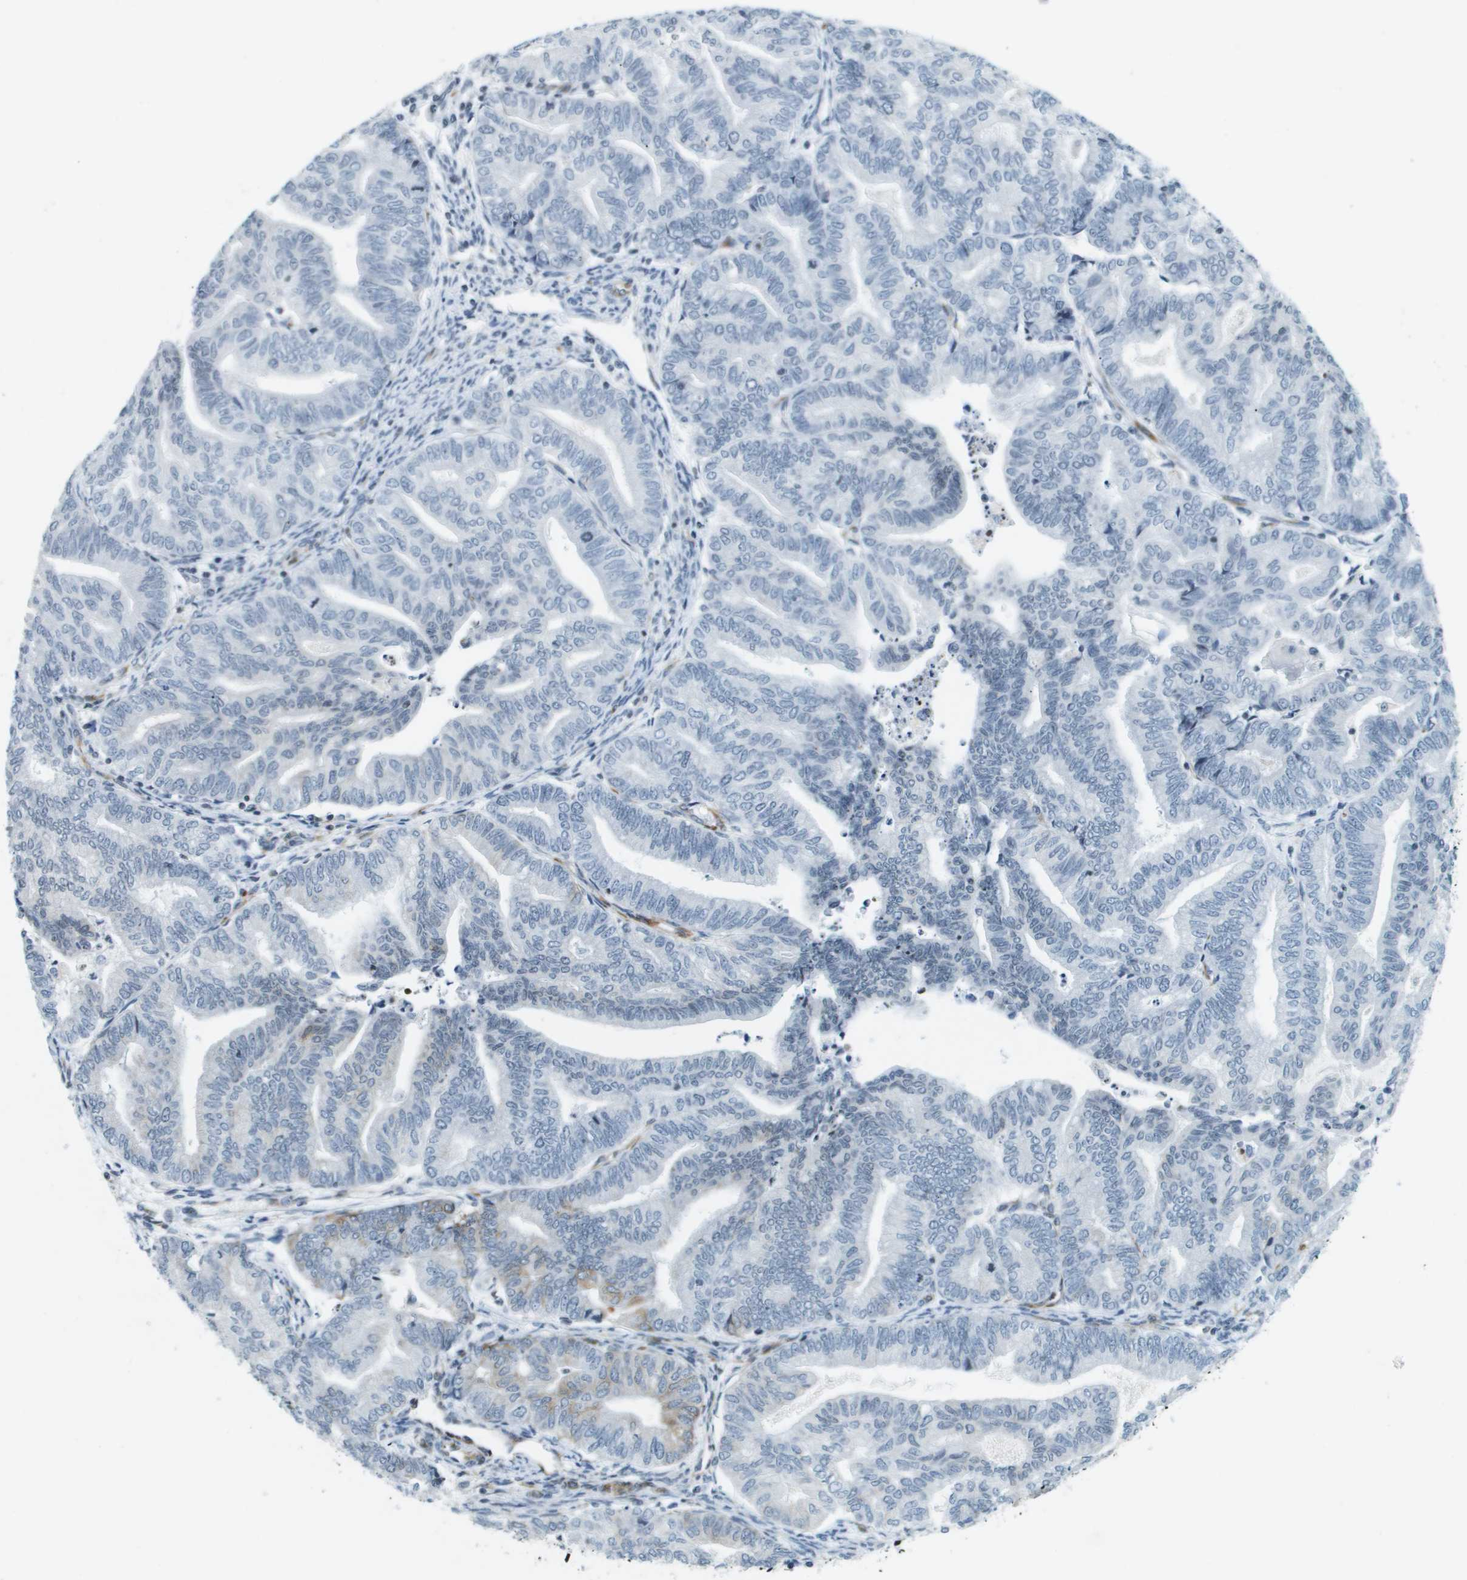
{"staining": {"intensity": "negative", "quantity": "none", "location": "none"}, "tissue": "endometrial cancer", "cell_type": "Tumor cells", "image_type": "cancer", "snomed": [{"axis": "morphology", "description": "Adenocarcinoma, NOS"}, {"axis": "topography", "description": "Endometrium"}], "caption": "Immunohistochemistry micrograph of neoplastic tissue: human endometrial cancer (adenocarcinoma) stained with DAB (3,3'-diaminobenzidine) demonstrates no significant protein positivity in tumor cells. (IHC, brightfield microscopy, high magnification).", "gene": "UVRAG", "patient": {"sex": "female", "age": 79}}